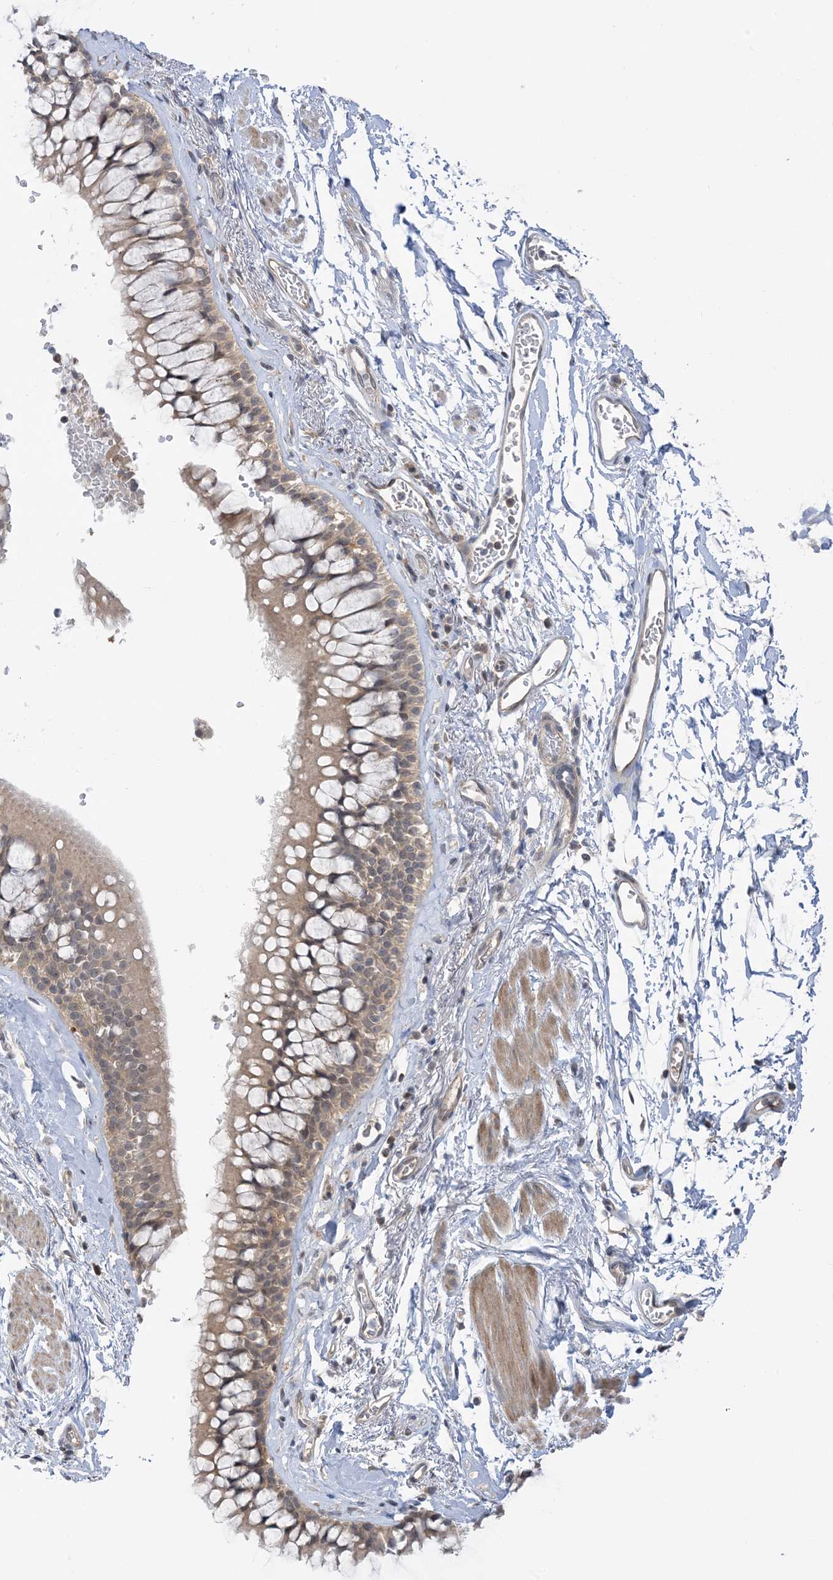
{"staining": {"intensity": "weak", "quantity": ">75%", "location": "cytoplasmic/membranous"}, "tissue": "bronchus", "cell_type": "Respiratory epithelial cells", "image_type": "normal", "snomed": [{"axis": "morphology", "description": "Normal tissue, NOS"}, {"axis": "morphology", "description": "Inflammation, NOS"}, {"axis": "topography", "description": "Cartilage tissue"}, {"axis": "topography", "description": "Bronchus"}, {"axis": "topography", "description": "Lung"}], "caption": "Protein analysis of normal bronchus displays weak cytoplasmic/membranous staining in approximately >75% of respiratory epithelial cells. Using DAB (brown) and hematoxylin (blue) stains, captured at high magnification using brightfield microscopy.", "gene": "WDR26", "patient": {"sex": "female", "age": 64}}